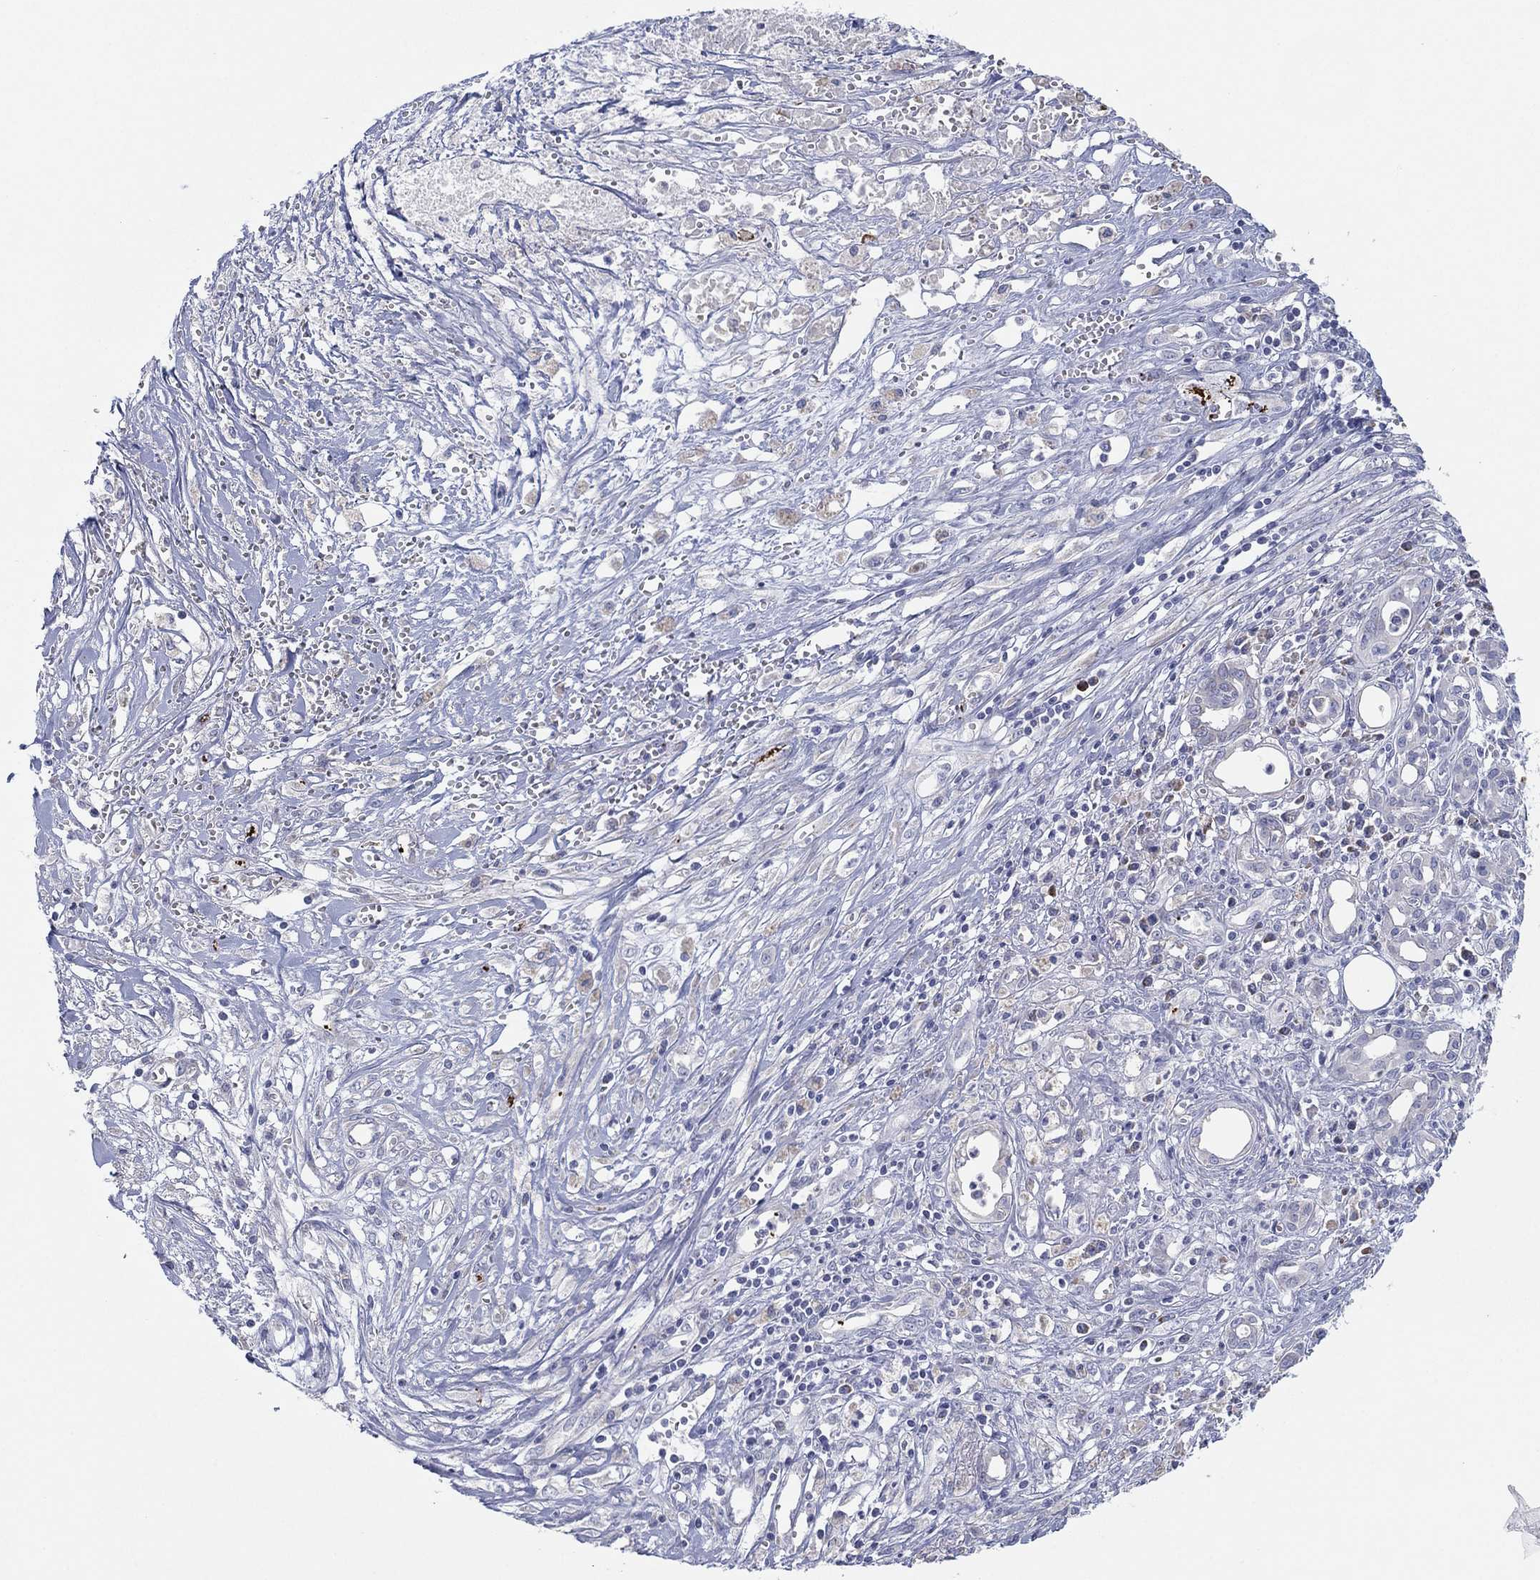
{"staining": {"intensity": "negative", "quantity": "none", "location": "none"}, "tissue": "pancreatic cancer", "cell_type": "Tumor cells", "image_type": "cancer", "snomed": [{"axis": "morphology", "description": "Adenocarcinoma, NOS"}, {"axis": "topography", "description": "Pancreas"}], "caption": "This is an immunohistochemistry micrograph of human pancreatic cancer. There is no staining in tumor cells.", "gene": "TMEM40", "patient": {"sex": "male", "age": 71}}